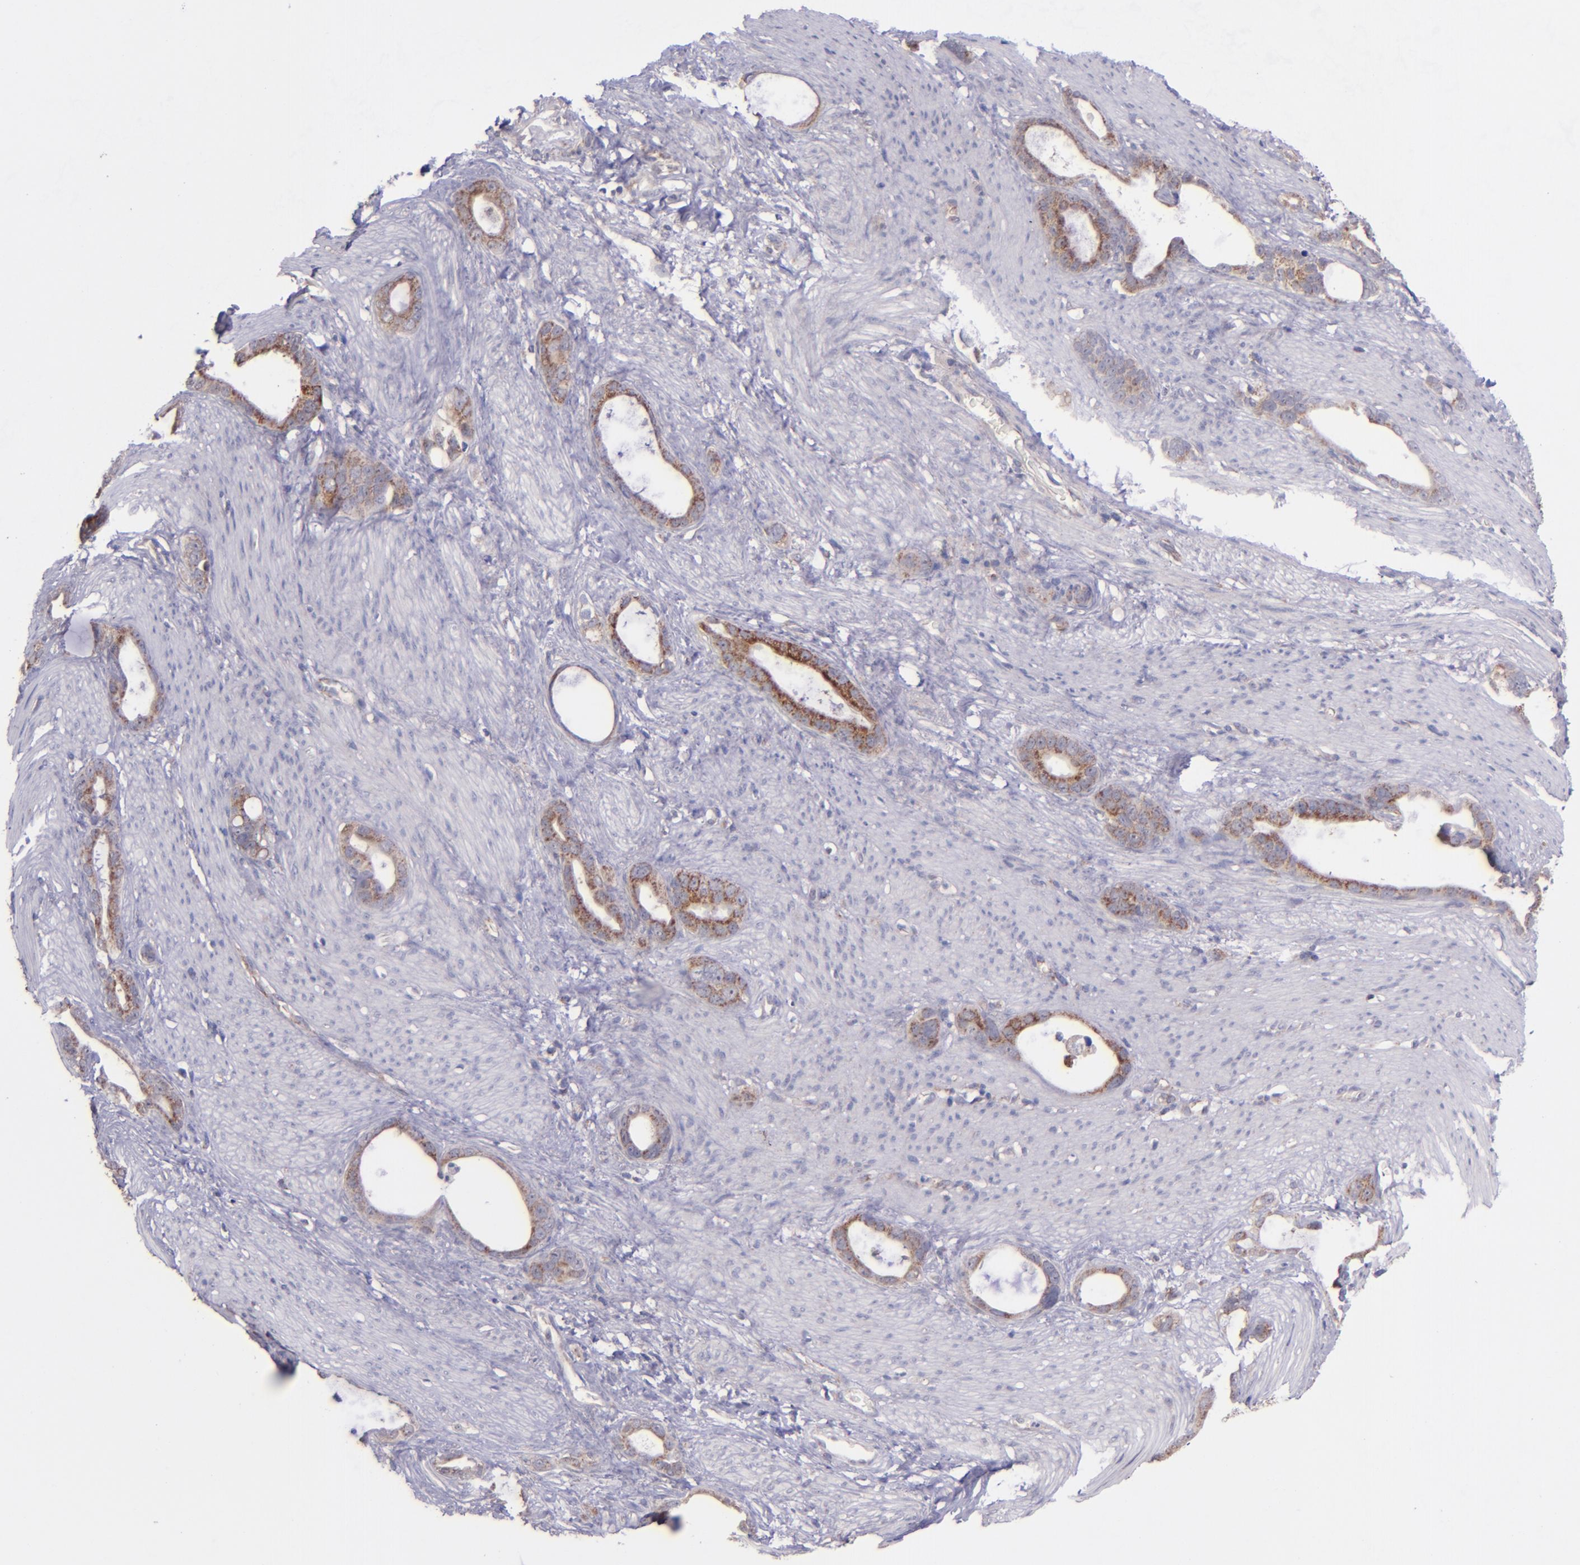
{"staining": {"intensity": "moderate", "quantity": ">75%", "location": "cytoplasmic/membranous"}, "tissue": "stomach cancer", "cell_type": "Tumor cells", "image_type": "cancer", "snomed": [{"axis": "morphology", "description": "Adenocarcinoma, NOS"}, {"axis": "topography", "description": "Stomach"}], "caption": "This is an image of immunohistochemistry staining of adenocarcinoma (stomach), which shows moderate expression in the cytoplasmic/membranous of tumor cells.", "gene": "SHC1", "patient": {"sex": "female", "age": 75}}